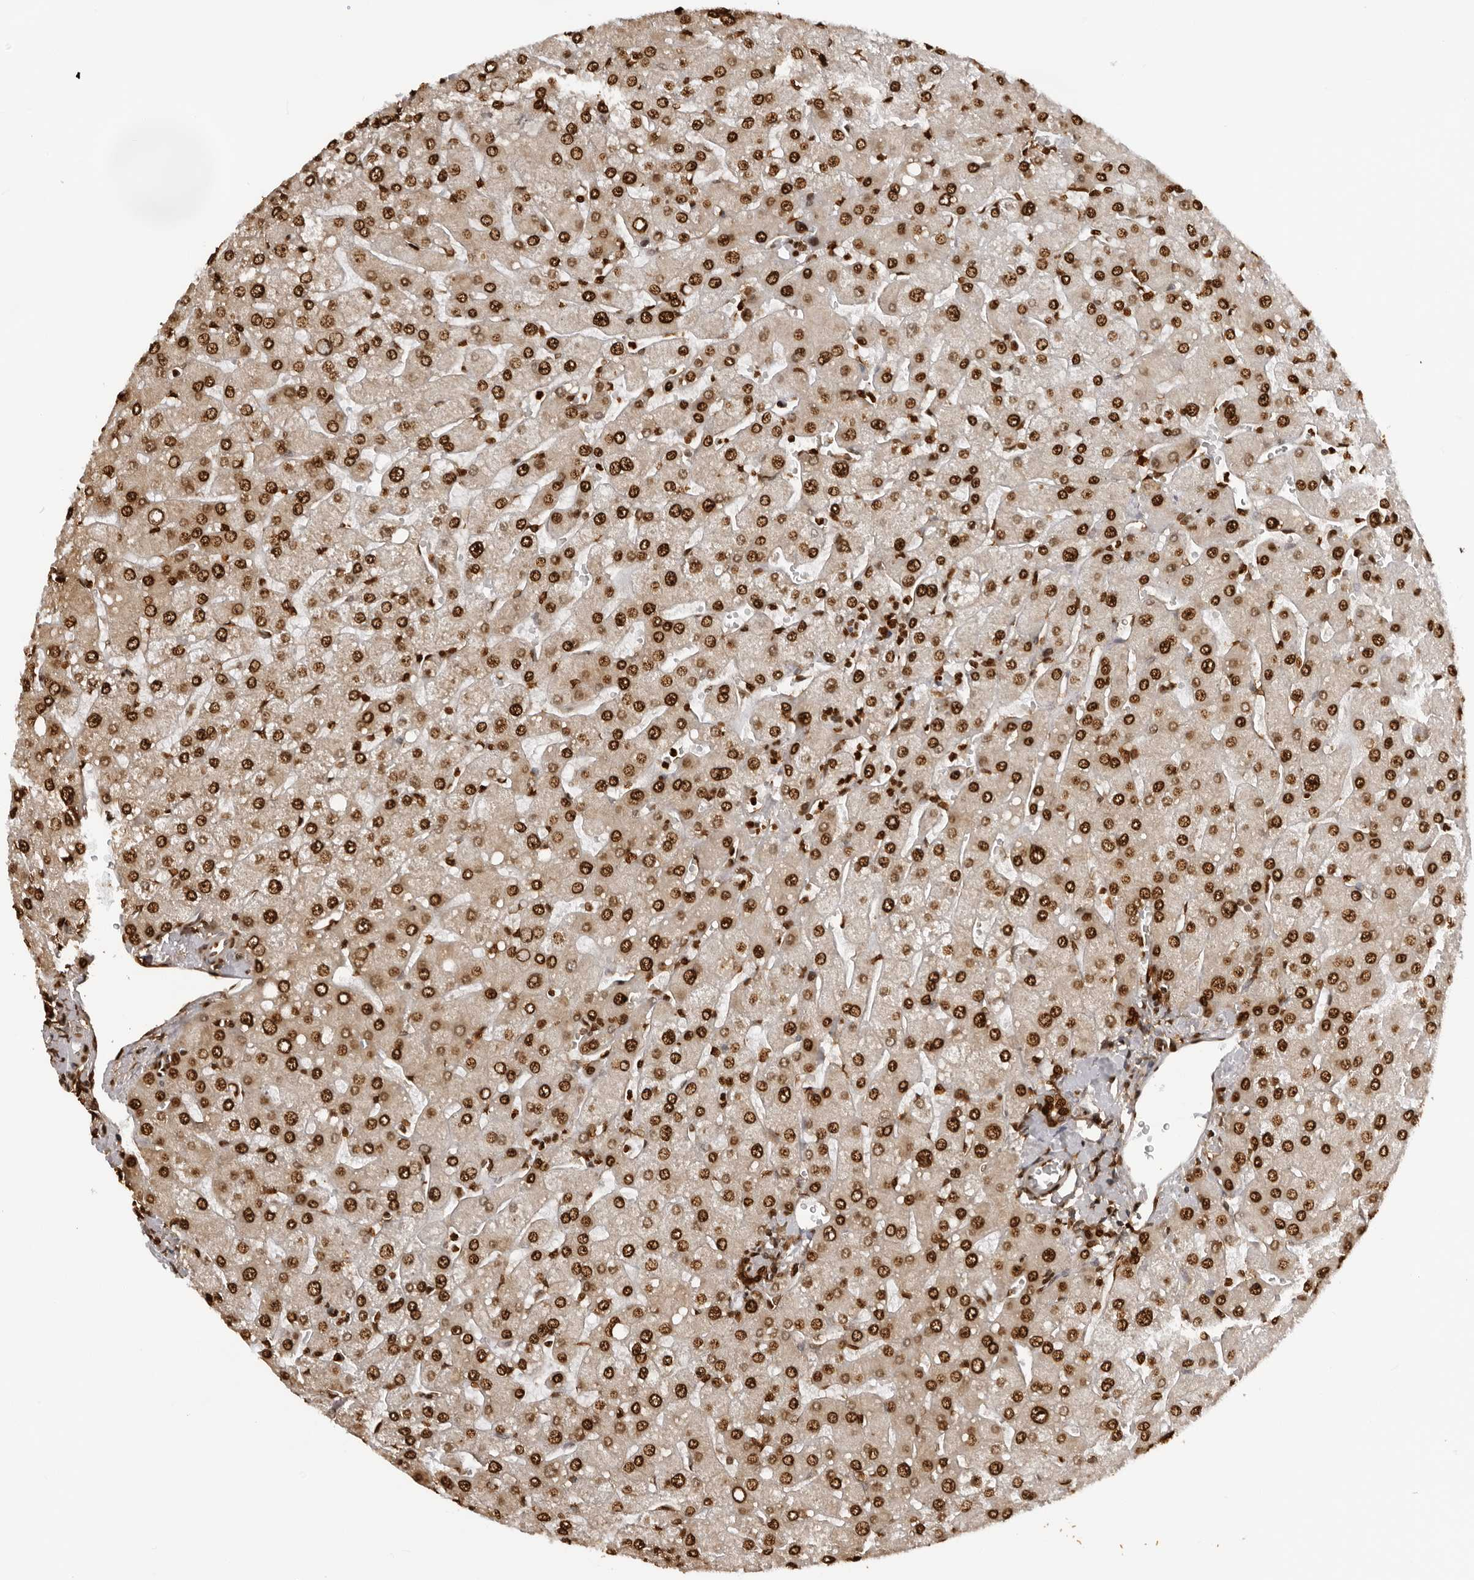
{"staining": {"intensity": "strong", "quantity": ">75%", "location": "nuclear"}, "tissue": "liver", "cell_type": "Cholangiocytes", "image_type": "normal", "snomed": [{"axis": "morphology", "description": "Normal tissue, NOS"}, {"axis": "topography", "description": "Liver"}], "caption": "Immunohistochemistry (IHC) (DAB (3,3'-diaminobenzidine)) staining of unremarkable liver demonstrates strong nuclear protein expression in about >75% of cholangiocytes. (Stains: DAB in brown, nuclei in blue, Microscopy: brightfield microscopy at high magnification).", "gene": "ZFP91", "patient": {"sex": "male", "age": 55}}